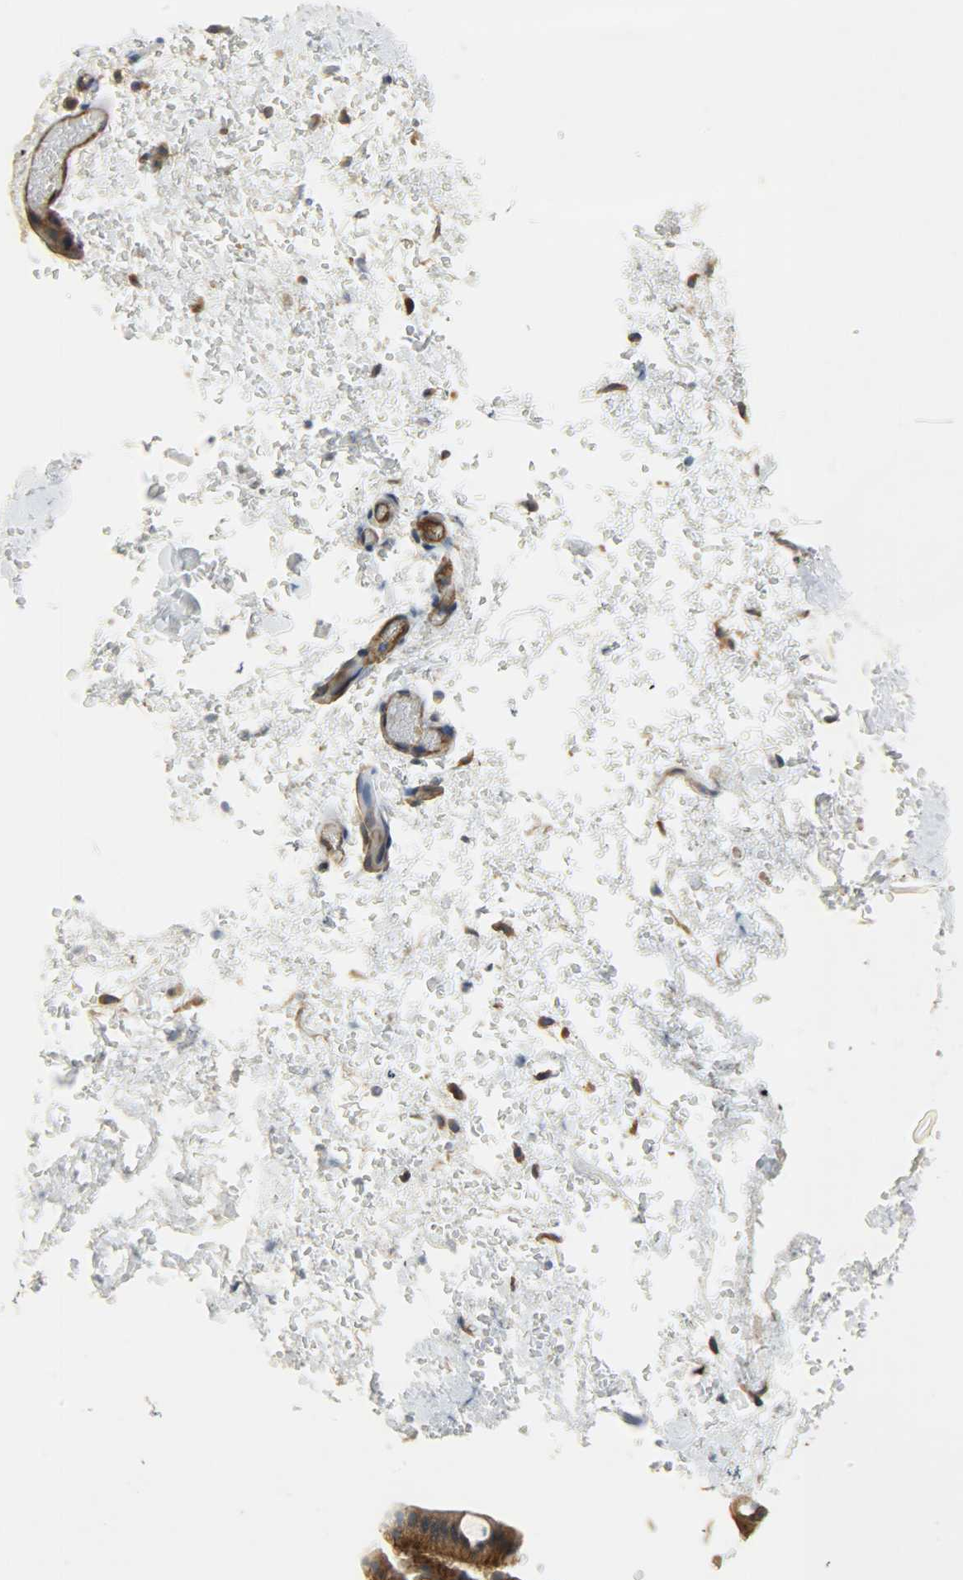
{"staining": {"intensity": "strong", "quantity": ">75%", "location": "cytoplasmic/membranous"}, "tissue": "colon", "cell_type": "Endothelial cells", "image_type": "normal", "snomed": [{"axis": "morphology", "description": "Normal tissue, NOS"}, {"axis": "topography", "description": "Colon"}], "caption": "A photomicrograph of human colon stained for a protein exhibits strong cytoplasmic/membranous brown staining in endothelial cells. The staining was performed using DAB (3,3'-diaminobenzidine) to visualize the protein expression in brown, while the nuclei were stained in blue with hematoxylin (Magnification: 20x).", "gene": "KIAA1217", "patient": {"sex": "female", "age": 61}}